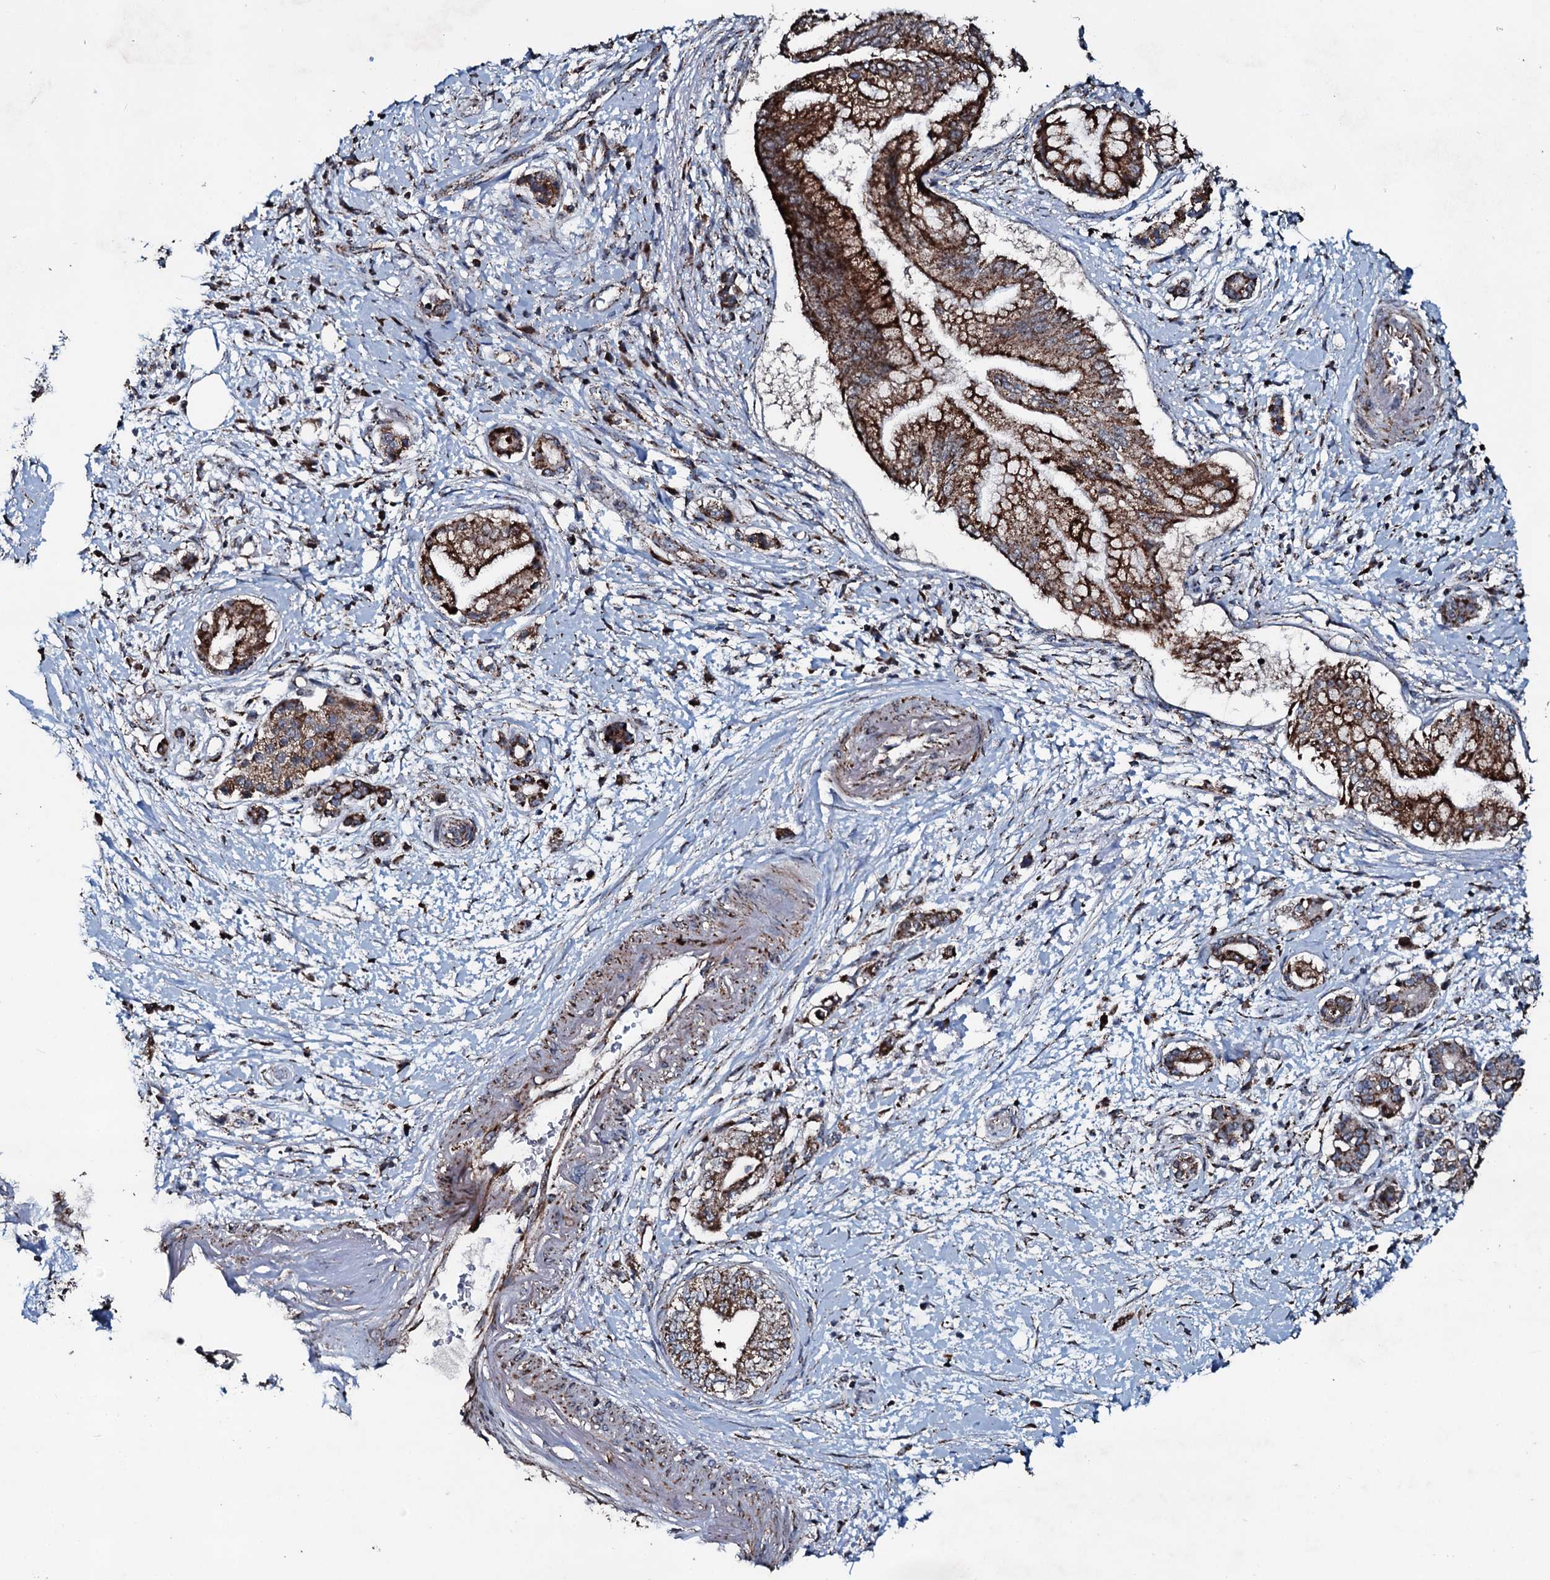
{"staining": {"intensity": "strong", "quantity": ">75%", "location": "cytoplasmic/membranous"}, "tissue": "pancreatic cancer", "cell_type": "Tumor cells", "image_type": "cancer", "snomed": [{"axis": "morphology", "description": "Adenocarcinoma, NOS"}, {"axis": "topography", "description": "Pancreas"}], "caption": "This photomicrograph reveals adenocarcinoma (pancreatic) stained with immunohistochemistry to label a protein in brown. The cytoplasmic/membranous of tumor cells show strong positivity for the protein. Nuclei are counter-stained blue.", "gene": "DYNC2I2", "patient": {"sex": "female", "age": 73}}